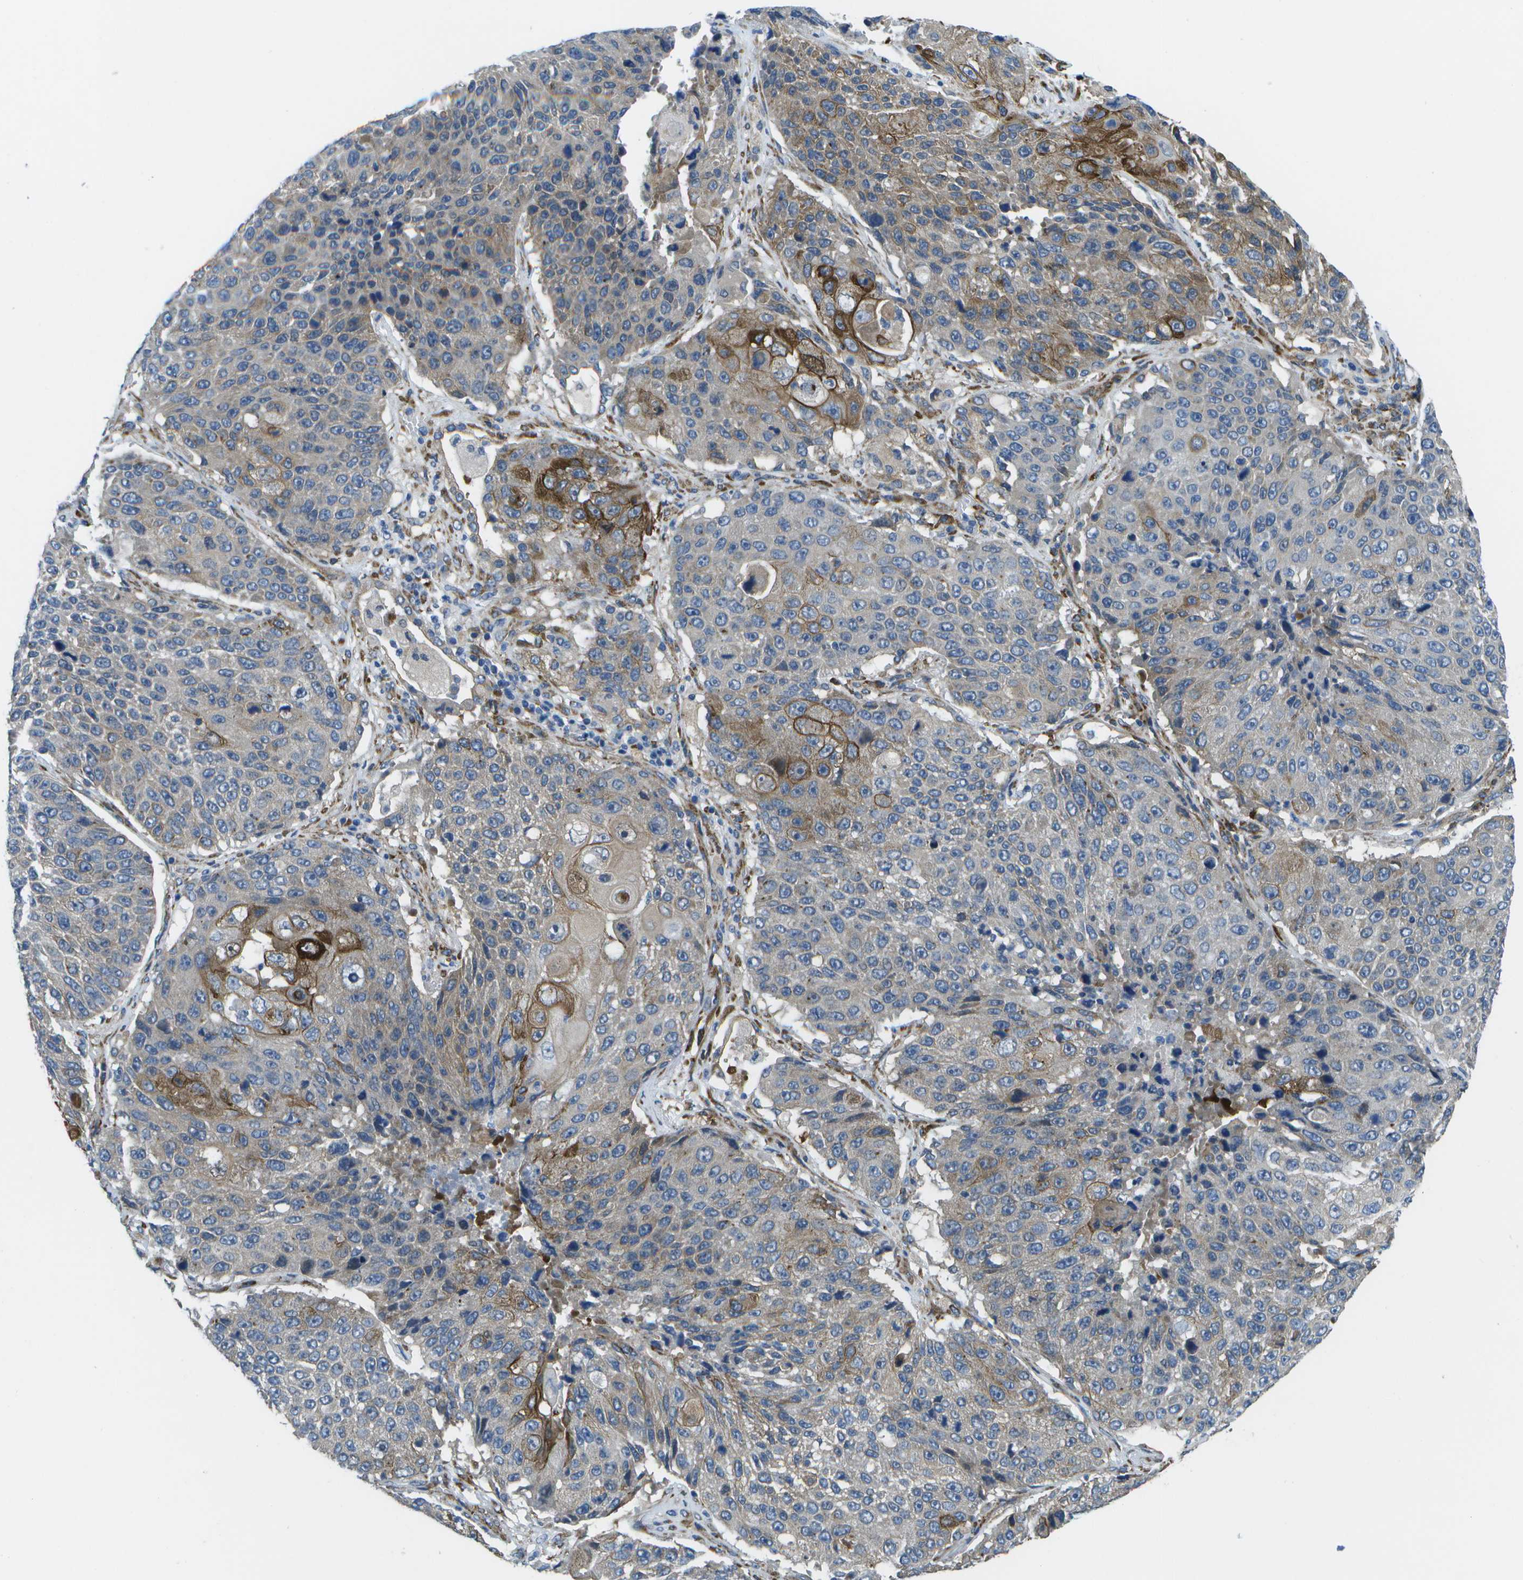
{"staining": {"intensity": "moderate", "quantity": "<25%", "location": "cytoplasmic/membranous"}, "tissue": "lung cancer", "cell_type": "Tumor cells", "image_type": "cancer", "snomed": [{"axis": "morphology", "description": "Squamous cell carcinoma, NOS"}, {"axis": "topography", "description": "Lung"}], "caption": "A low amount of moderate cytoplasmic/membranous staining is present in approximately <25% of tumor cells in squamous cell carcinoma (lung) tissue.", "gene": "P3H1", "patient": {"sex": "male", "age": 61}}